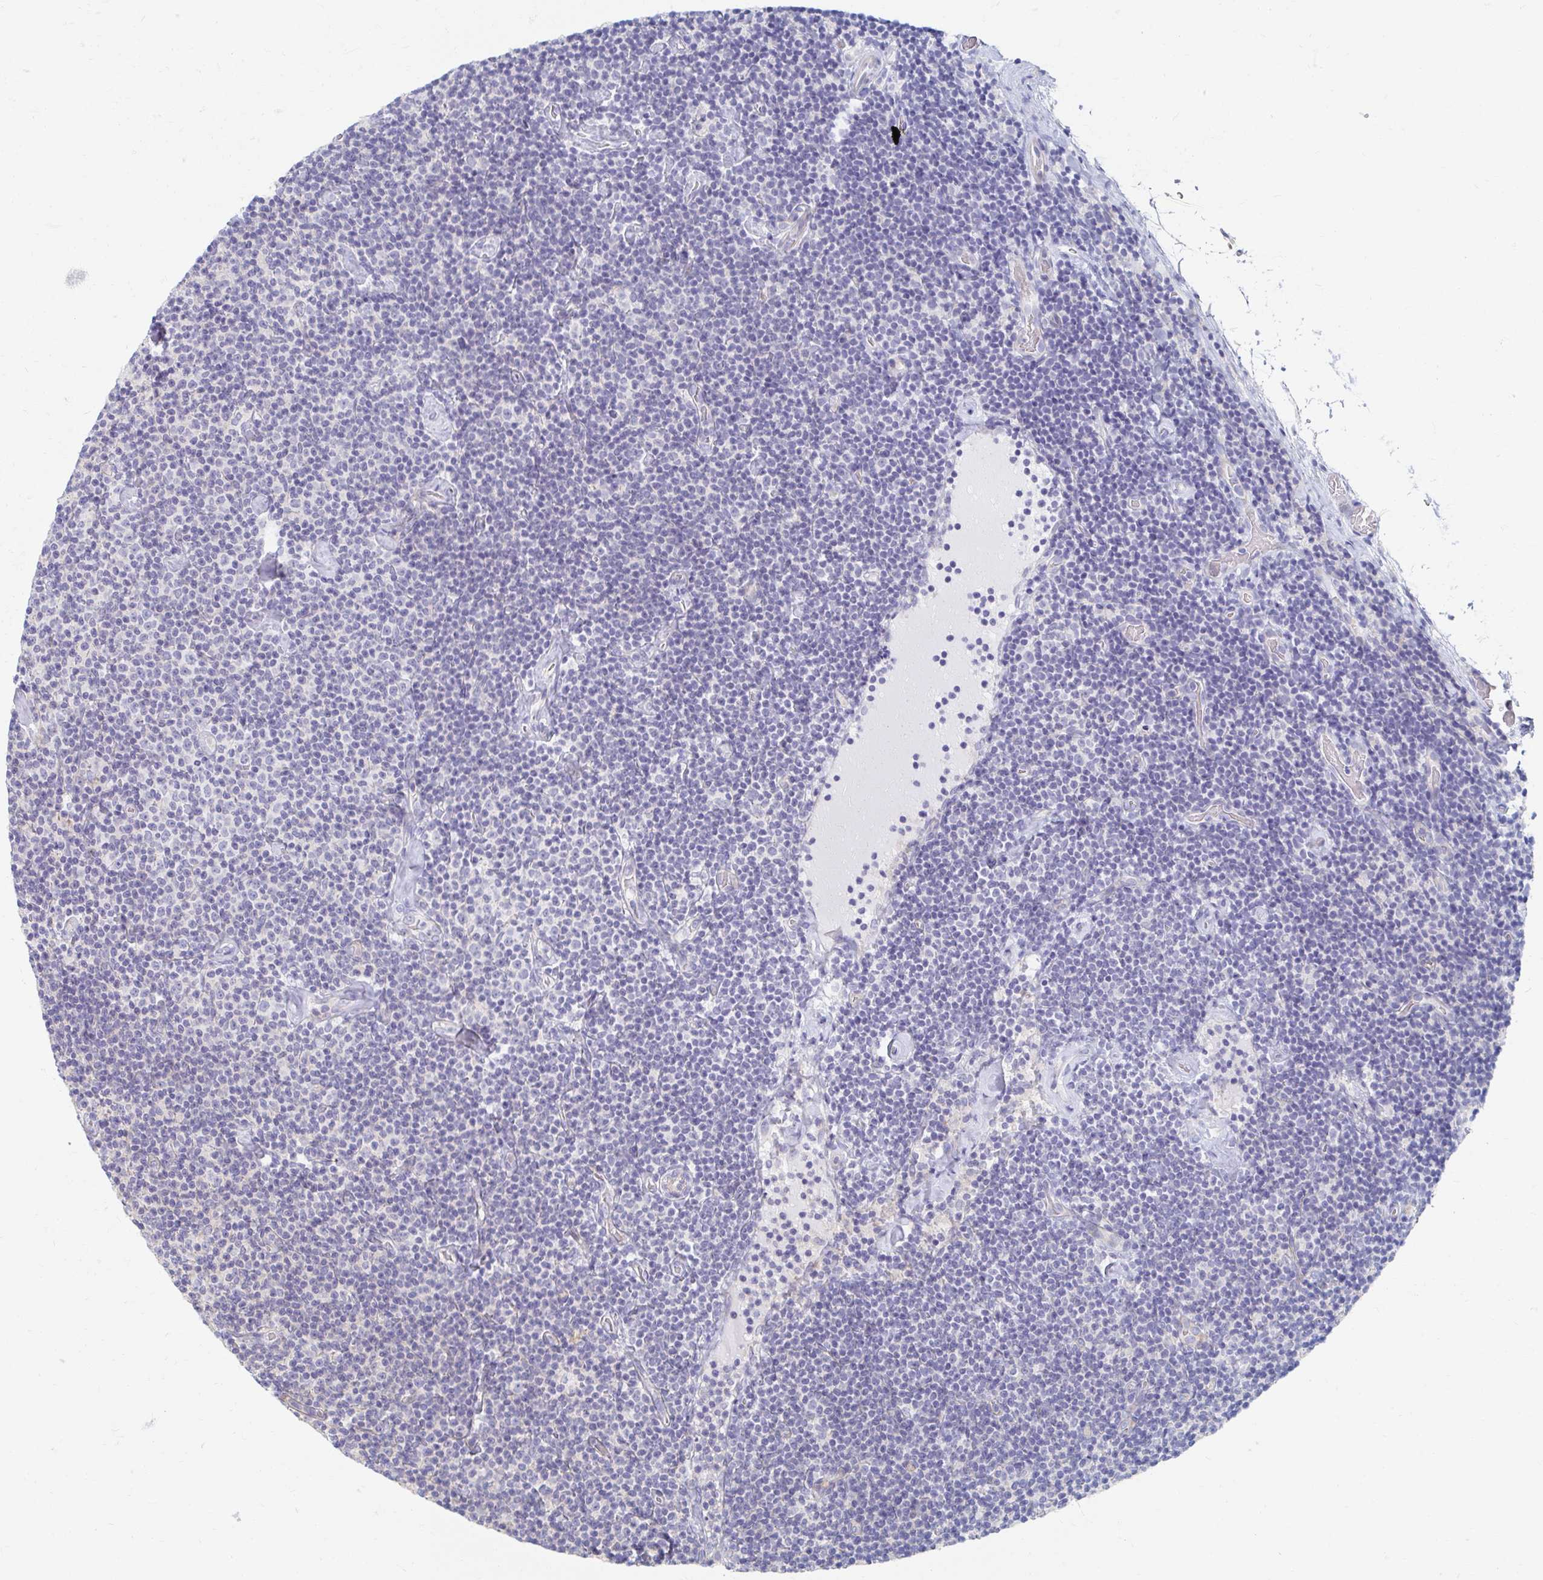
{"staining": {"intensity": "negative", "quantity": "none", "location": "none"}, "tissue": "lymphoma", "cell_type": "Tumor cells", "image_type": "cancer", "snomed": [{"axis": "morphology", "description": "Malignant lymphoma, non-Hodgkin's type, Low grade"}, {"axis": "topography", "description": "Lymph node"}], "caption": "High power microscopy histopathology image of an immunohistochemistry (IHC) micrograph of low-grade malignant lymphoma, non-Hodgkin's type, revealing no significant expression in tumor cells.", "gene": "MYLK2", "patient": {"sex": "male", "age": 81}}